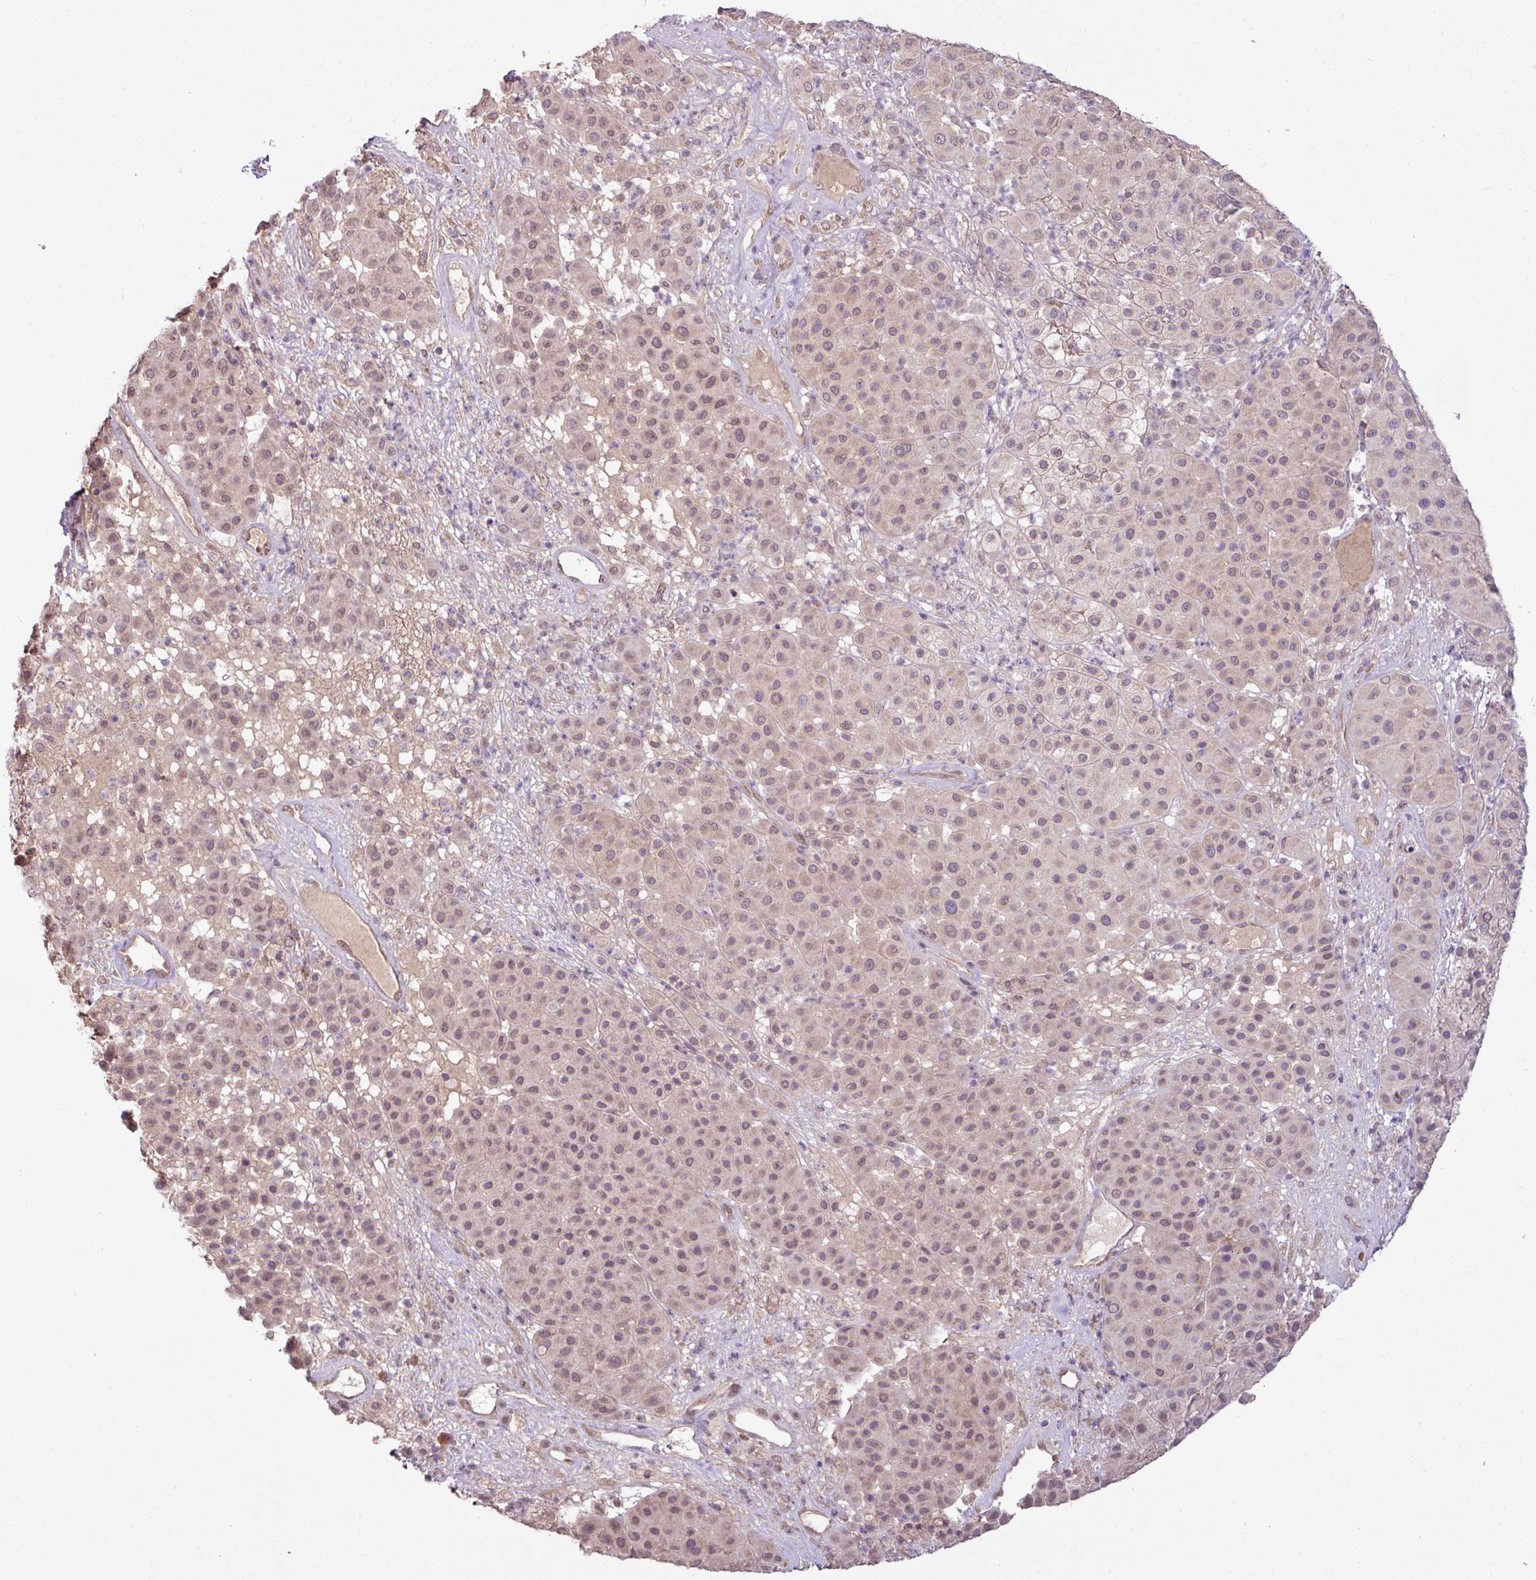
{"staining": {"intensity": "weak", "quantity": "<25%", "location": "cytoplasmic/membranous,nuclear"}, "tissue": "melanoma", "cell_type": "Tumor cells", "image_type": "cancer", "snomed": [{"axis": "morphology", "description": "Malignant melanoma, Metastatic site"}, {"axis": "topography", "description": "Smooth muscle"}], "caption": "There is no significant positivity in tumor cells of malignant melanoma (metastatic site).", "gene": "DNAAF4", "patient": {"sex": "male", "age": 41}}